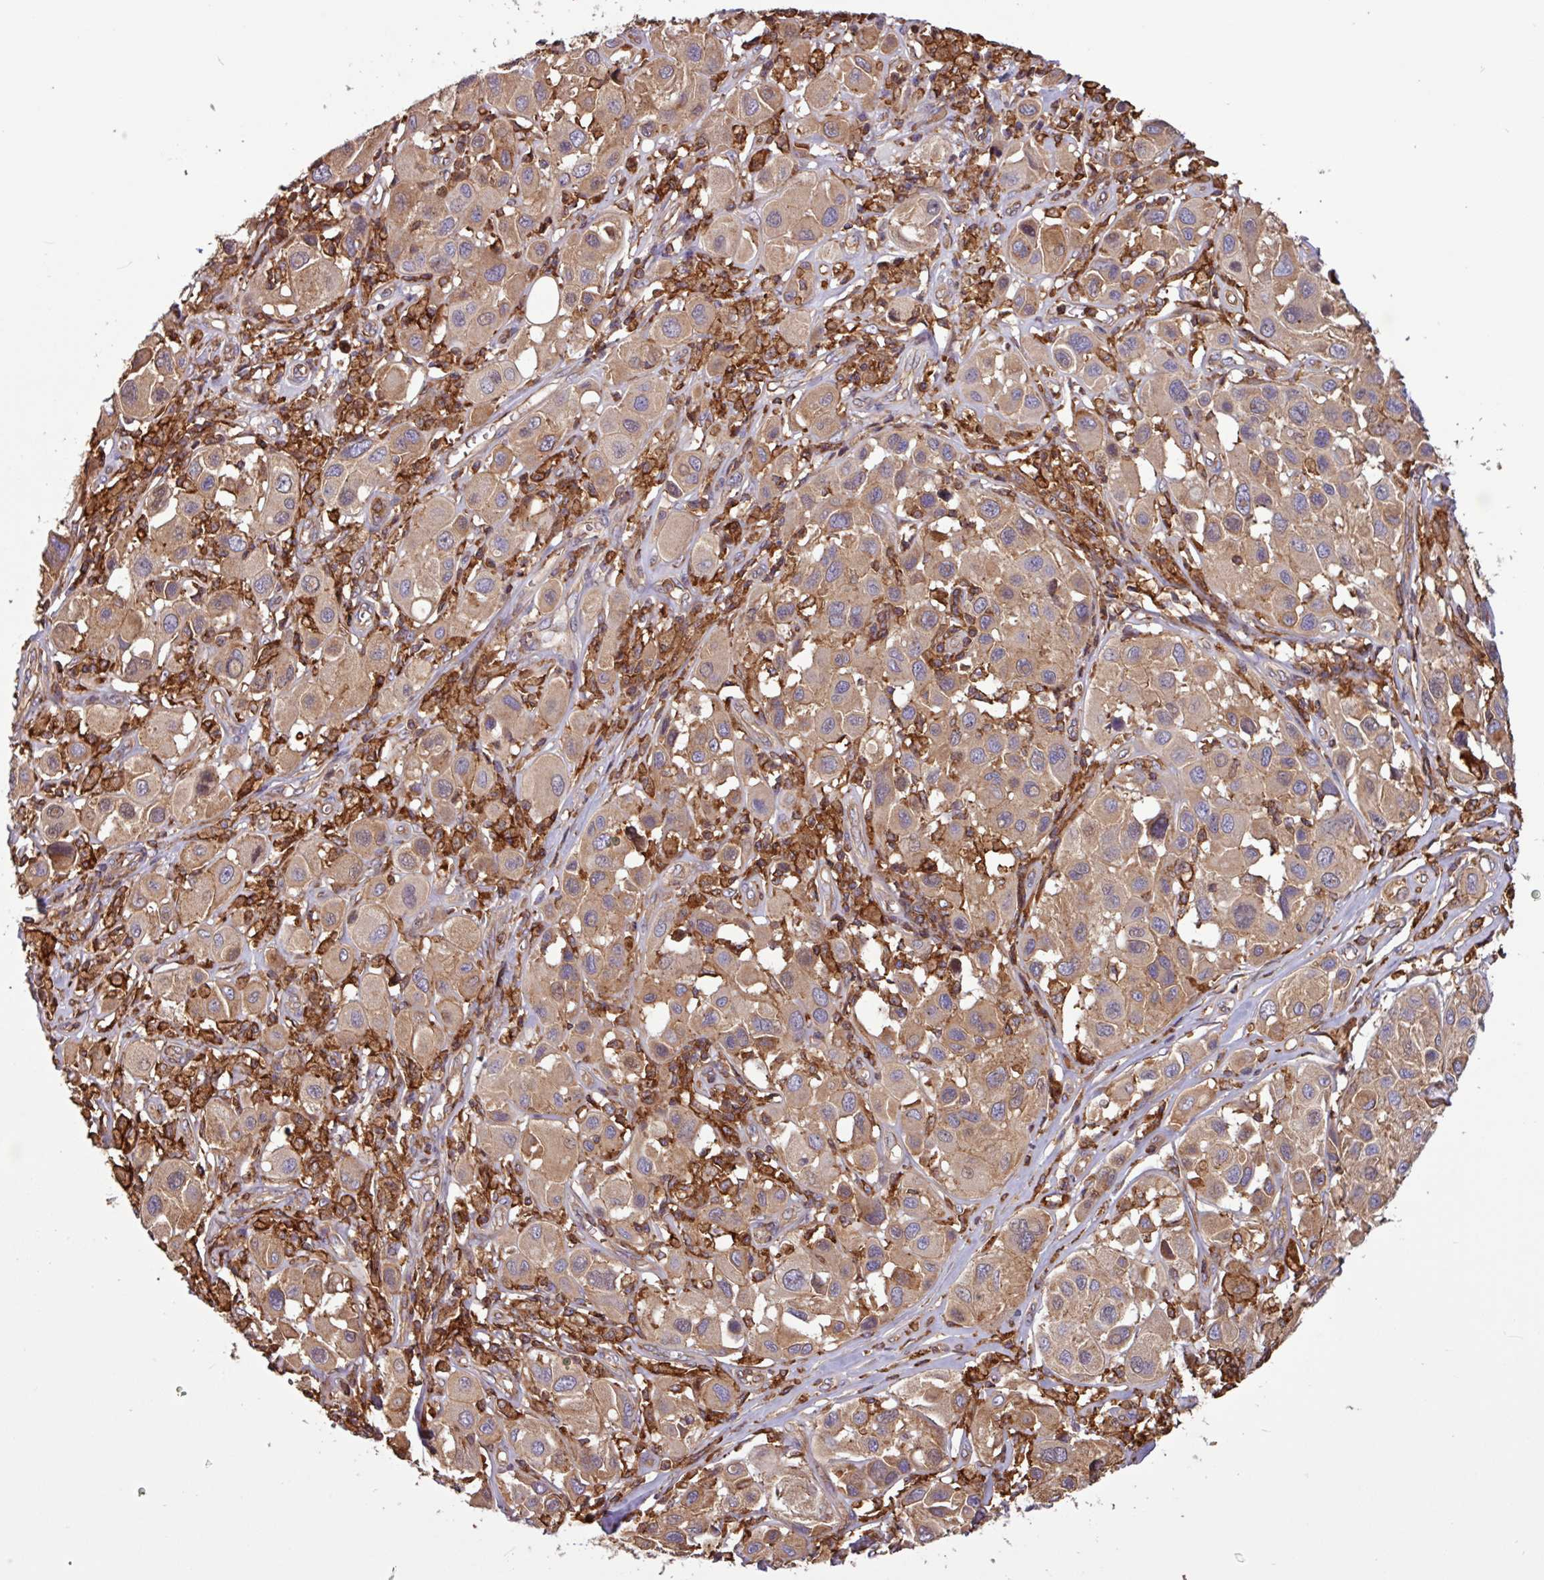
{"staining": {"intensity": "moderate", "quantity": ">75%", "location": "cytoplasmic/membranous"}, "tissue": "melanoma", "cell_type": "Tumor cells", "image_type": "cancer", "snomed": [{"axis": "morphology", "description": "Malignant melanoma, Metastatic site"}, {"axis": "topography", "description": "Skin"}], "caption": "Malignant melanoma (metastatic site) was stained to show a protein in brown. There is medium levels of moderate cytoplasmic/membranous expression in about >75% of tumor cells.", "gene": "ACTR3", "patient": {"sex": "male", "age": 41}}